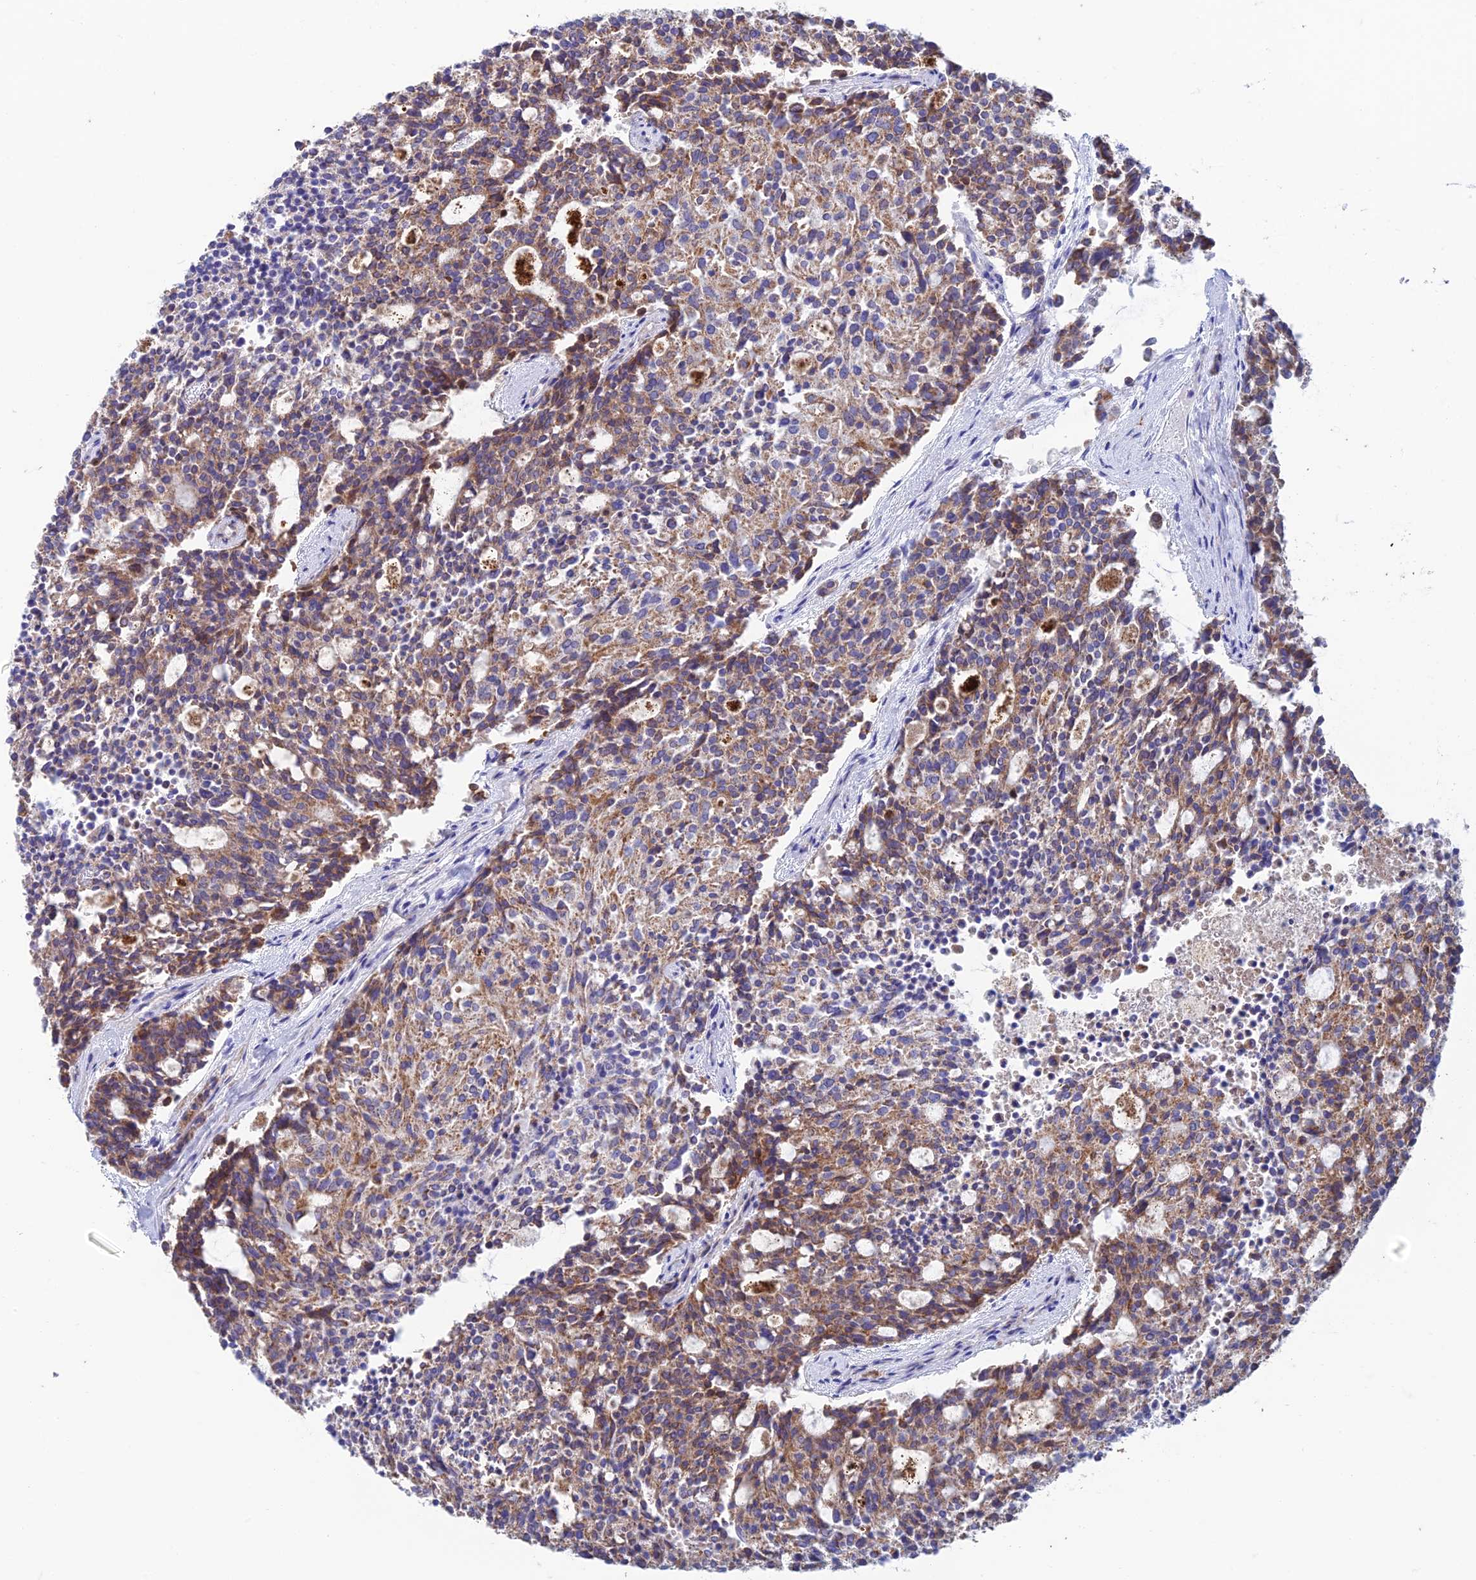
{"staining": {"intensity": "moderate", "quantity": ">75%", "location": "cytoplasmic/membranous"}, "tissue": "carcinoid", "cell_type": "Tumor cells", "image_type": "cancer", "snomed": [{"axis": "morphology", "description": "Carcinoid, malignant, NOS"}, {"axis": "topography", "description": "Pancreas"}], "caption": "Immunohistochemical staining of human malignant carcinoid shows medium levels of moderate cytoplasmic/membranous protein positivity in approximately >75% of tumor cells. The protein of interest is stained brown, and the nuclei are stained in blue (DAB IHC with brightfield microscopy, high magnification).", "gene": "ZNF181", "patient": {"sex": "female", "age": 54}}